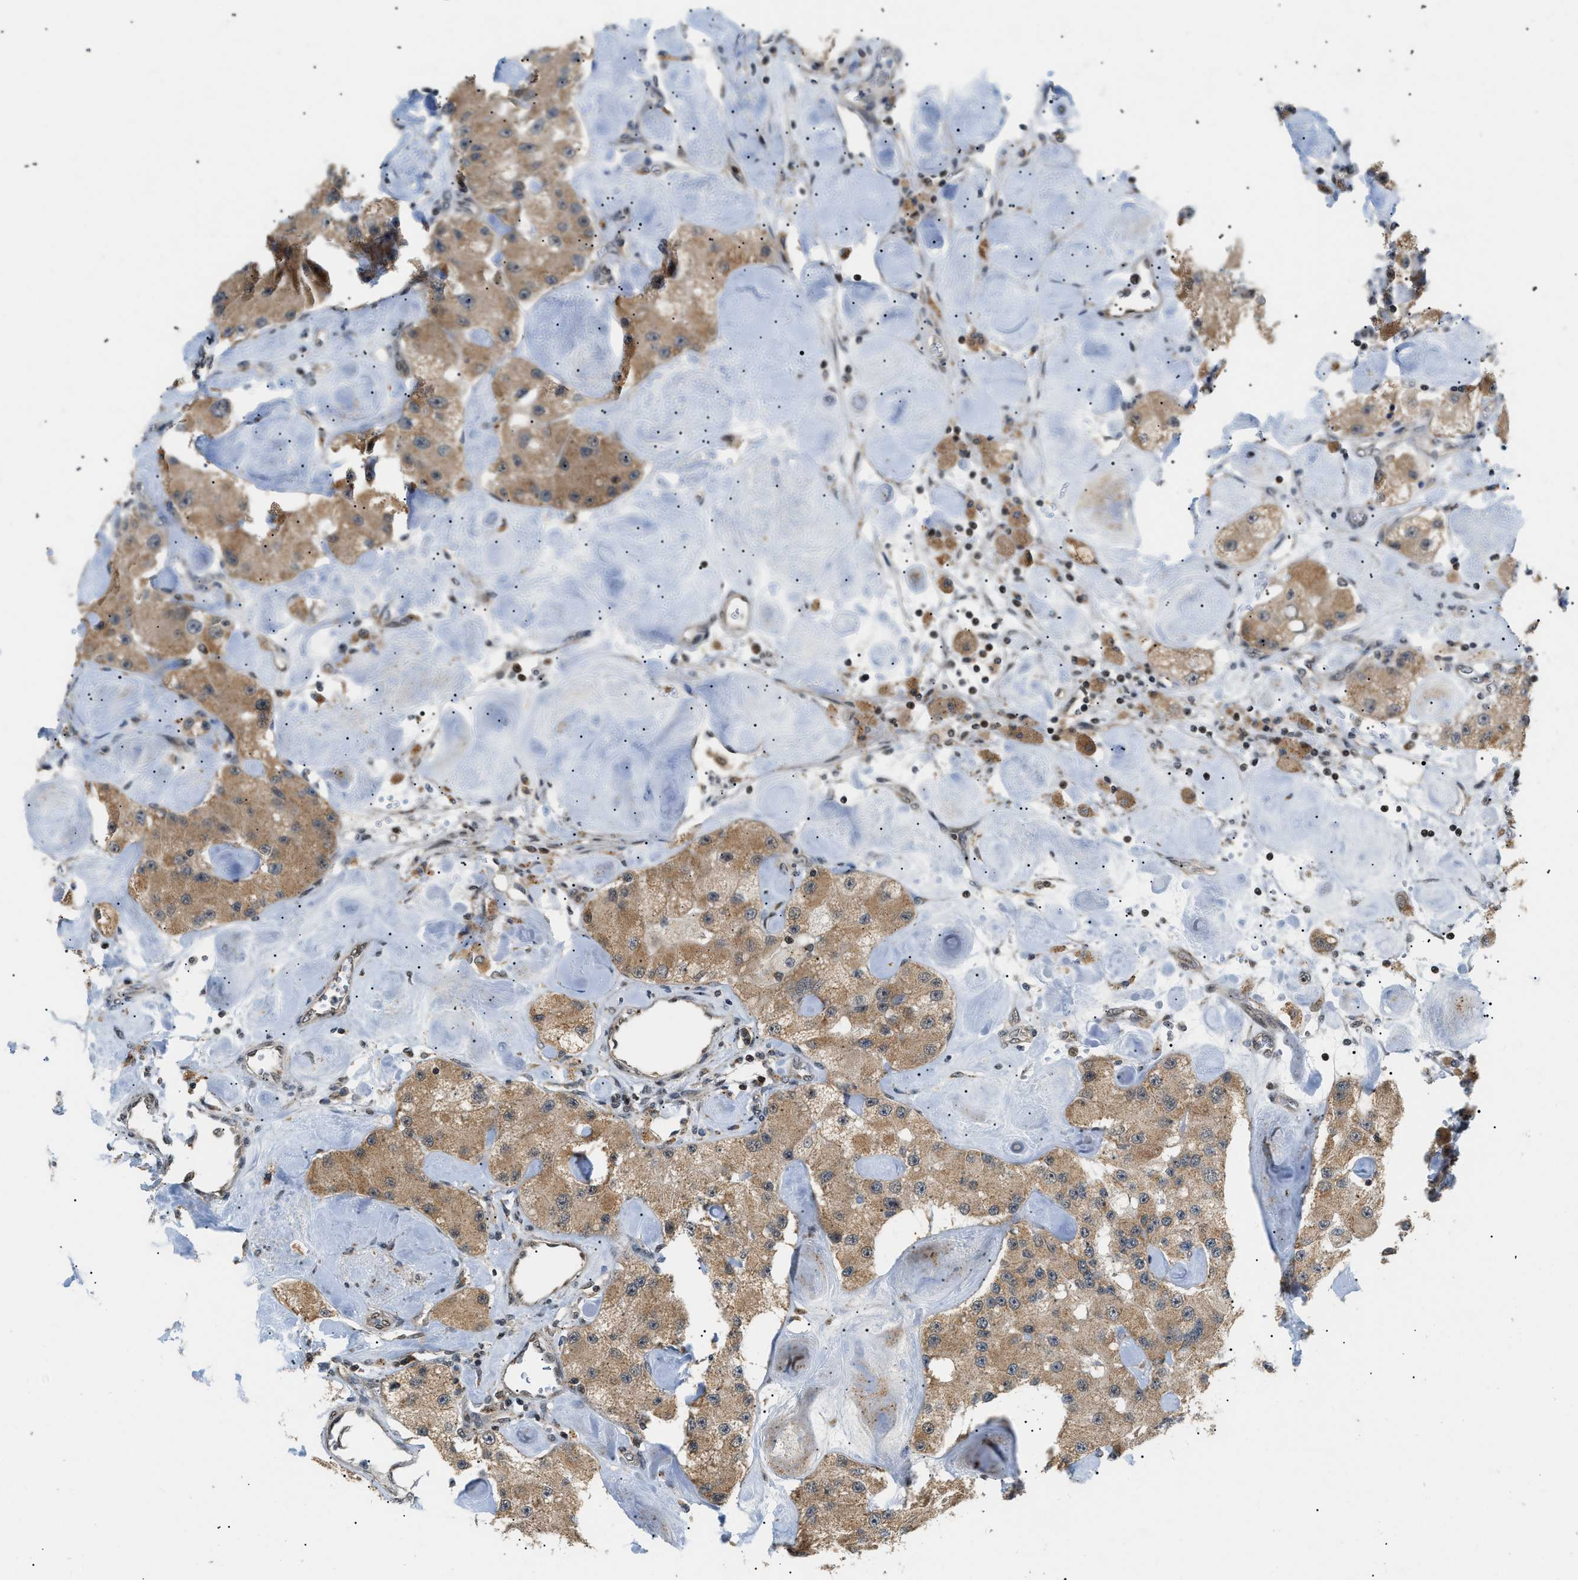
{"staining": {"intensity": "moderate", "quantity": ">75%", "location": "cytoplasmic/membranous"}, "tissue": "carcinoid", "cell_type": "Tumor cells", "image_type": "cancer", "snomed": [{"axis": "morphology", "description": "Carcinoid, malignant, NOS"}, {"axis": "topography", "description": "Pancreas"}], "caption": "Carcinoid stained for a protein displays moderate cytoplasmic/membranous positivity in tumor cells.", "gene": "ZBTB11", "patient": {"sex": "male", "age": 41}}